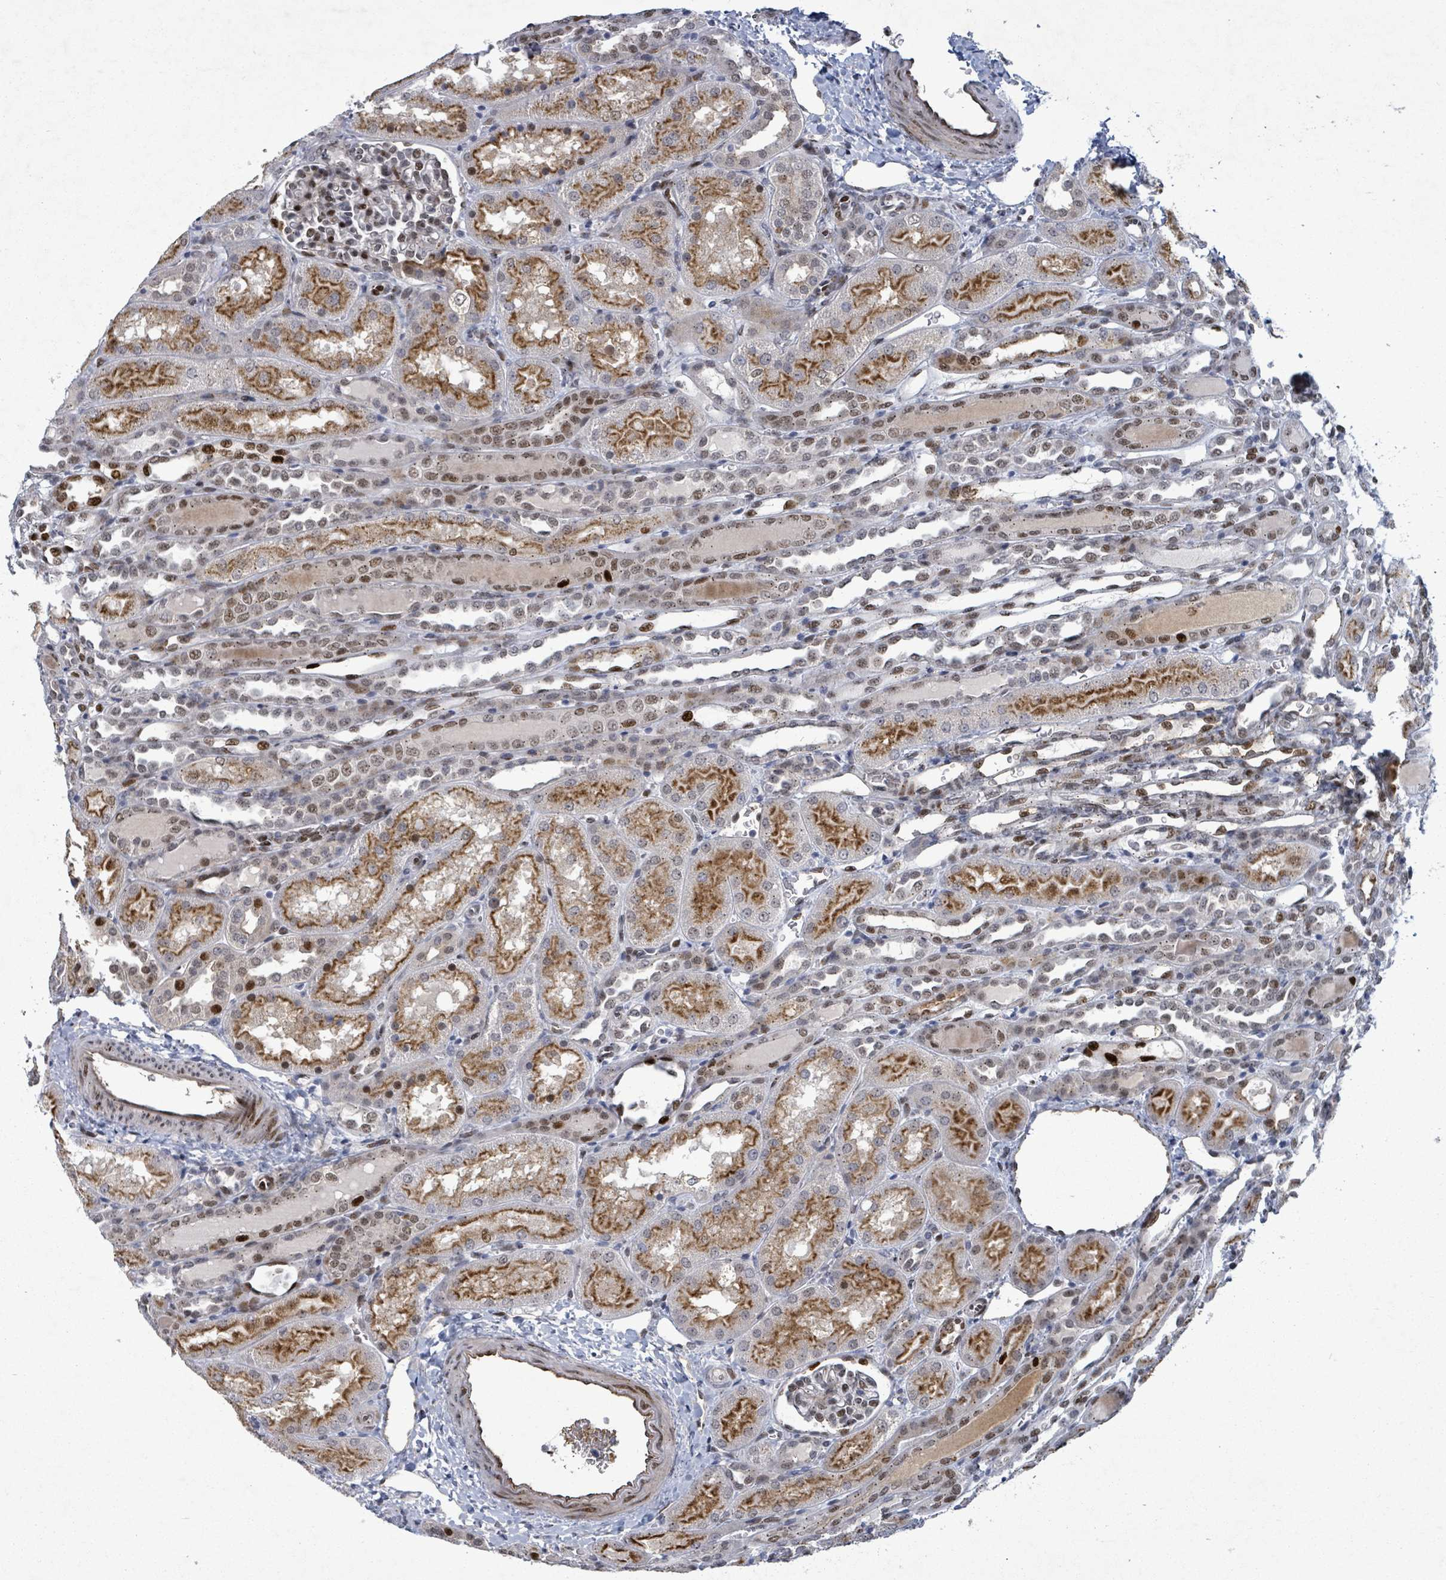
{"staining": {"intensity": "weak", "quantity": "25%-75%", "location": "nuclear"}, "tissue": "kidney", "cell_type": "Cells in glomeruli", "image_type": "normal", "snomed": [{"axis": "morphology", "description": "Normal tissue, NOS"}, {"axis": "topography", "description": "Kidney"}], "caption": "Kidney stained with a brown dye exhibits weak nuclear positive staining in about 25%-75% of cells in glomeruli.", "gene": "TUSC1", "patient": {"sex": "male", "age": 1}}